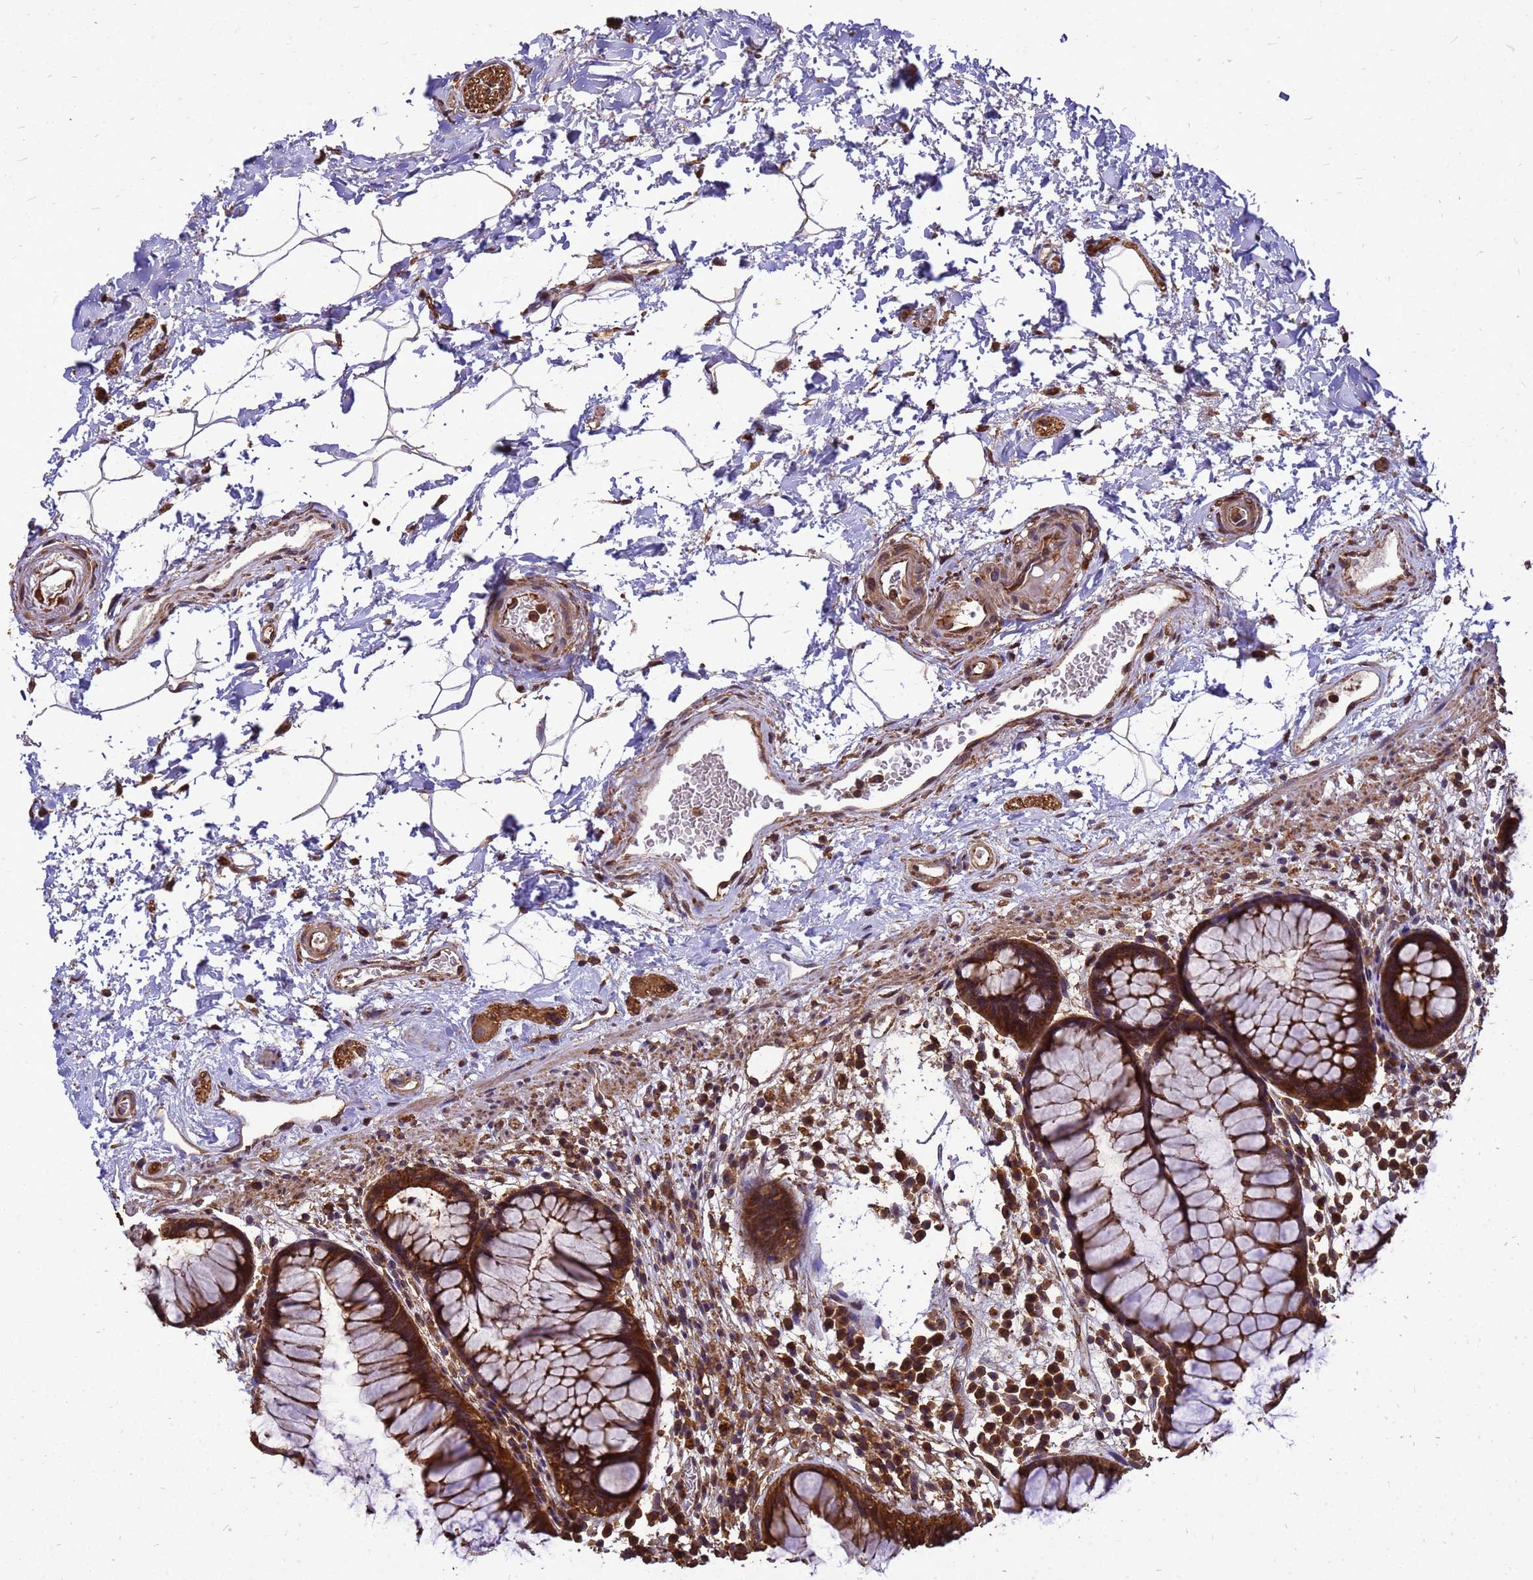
{"staining": {"intensity": "strong", "quantity": ">75%", "location": "cytoplasmic/membranous"}, "tissue": "rectum", "cell_type": "Glandular cells", "image_type": "normal", "snomed": [{"axis": "morphology", "description": "Normal tissue, NOS"}, {"axis": "topography", "description": "Rectum"}], "caption": "A brown stain labels strong cytoplasmic/membranous staining of a protein in glandular cells of unremarkable rectum.", "gene": "ZNF618", "patient": {"sex": "male", "age": 51}}